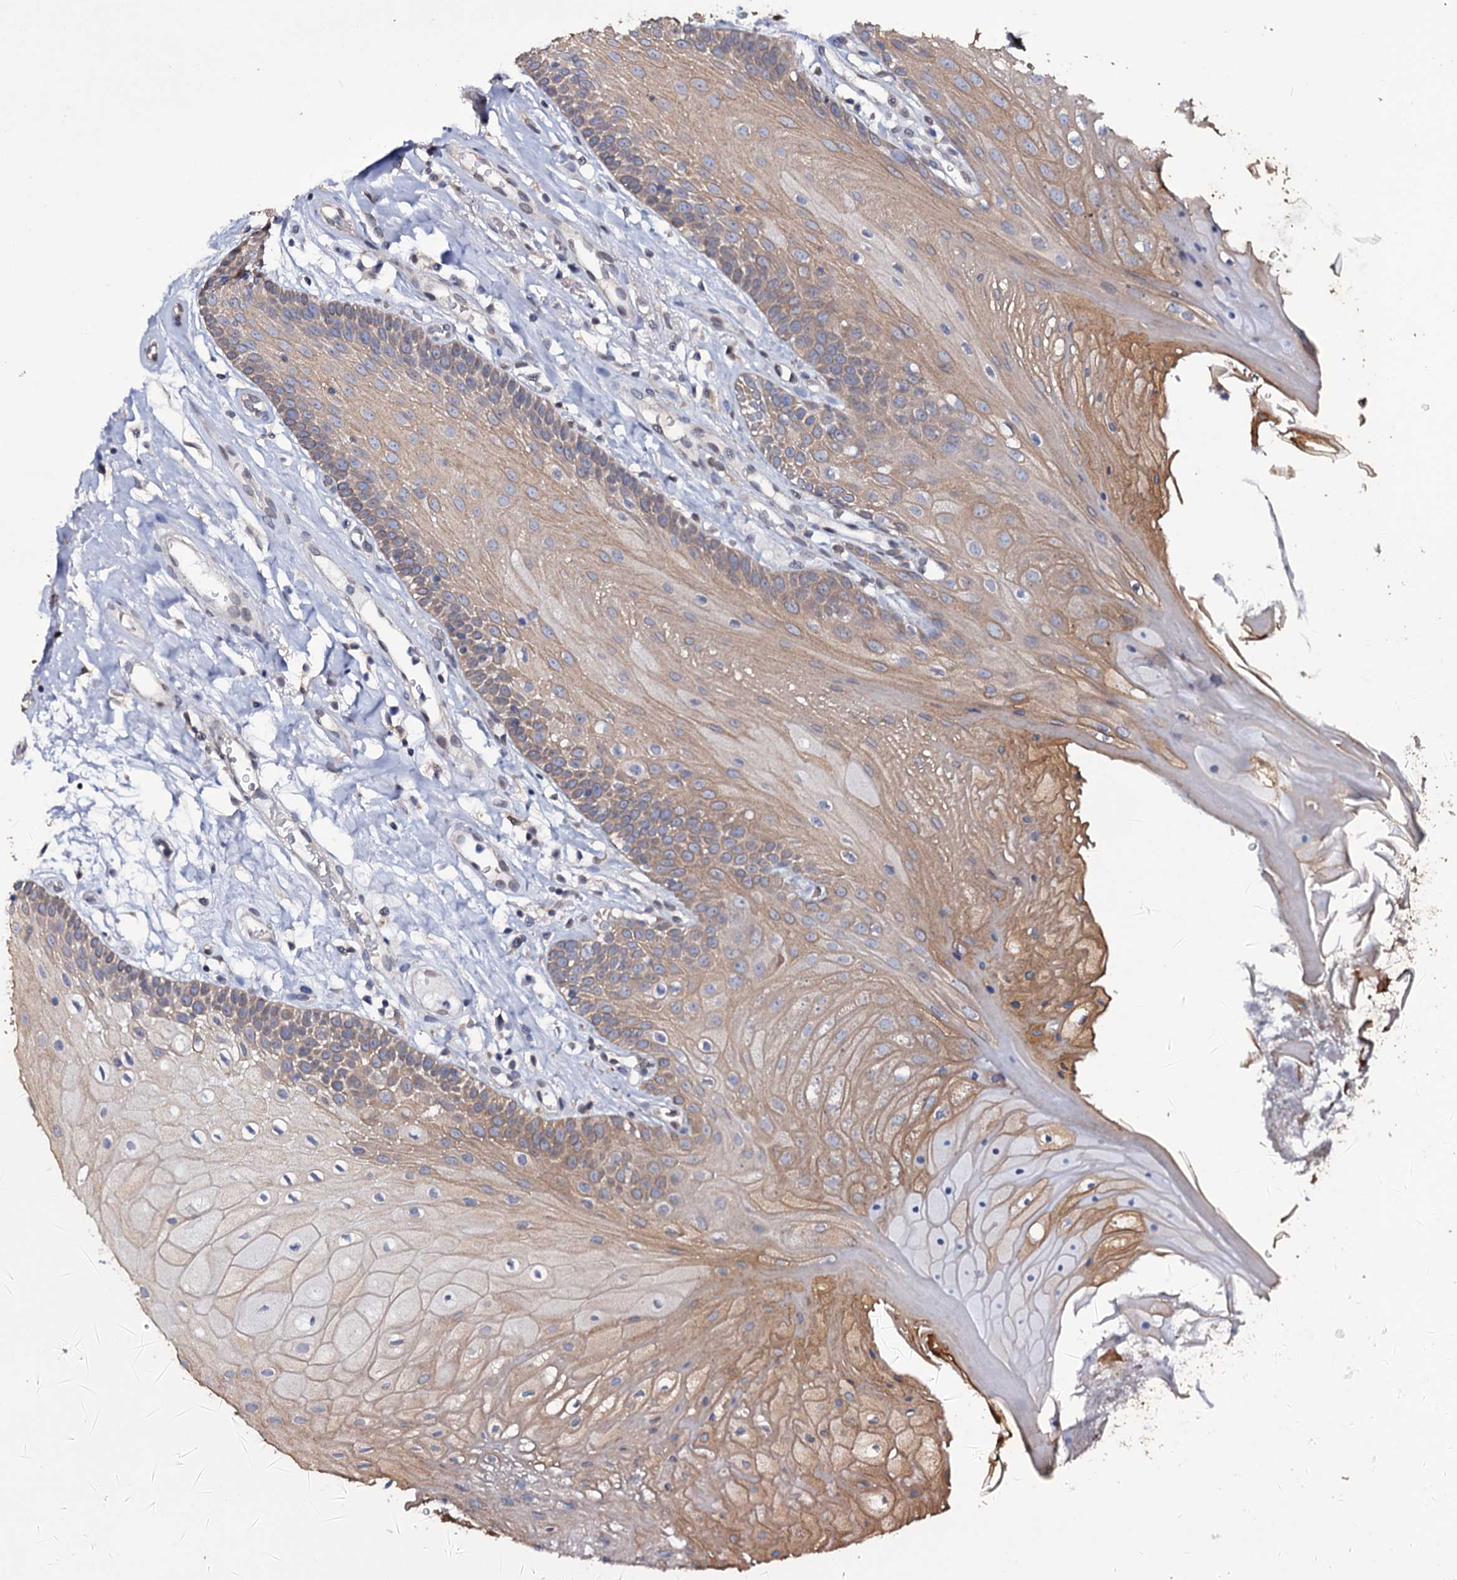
{"staining": {"intensity": "moderate", "quantity": ">75%", "location": "cytoplasmic/membranous"}, "tissue": "oral mucosa", "cell_type": "Squamous epithelial cells", "image_type": "normal", "snomed": [{"axis": "morphology", "description": "Normal tissue, NOS"}, {"axis": "topography", "description": "Oral tissue"}], "caption": "This image exhibits unremarkable oral mucosa stained with immunohistochemistry to label a protein in brown. The cytoplasmic/membranous of squamous epithelial cells show moderate positivity for the protein. Nuclei are counter-stained blue.", "gene": "CRYL1", "patient": {"sex": "female", "age": 80}}